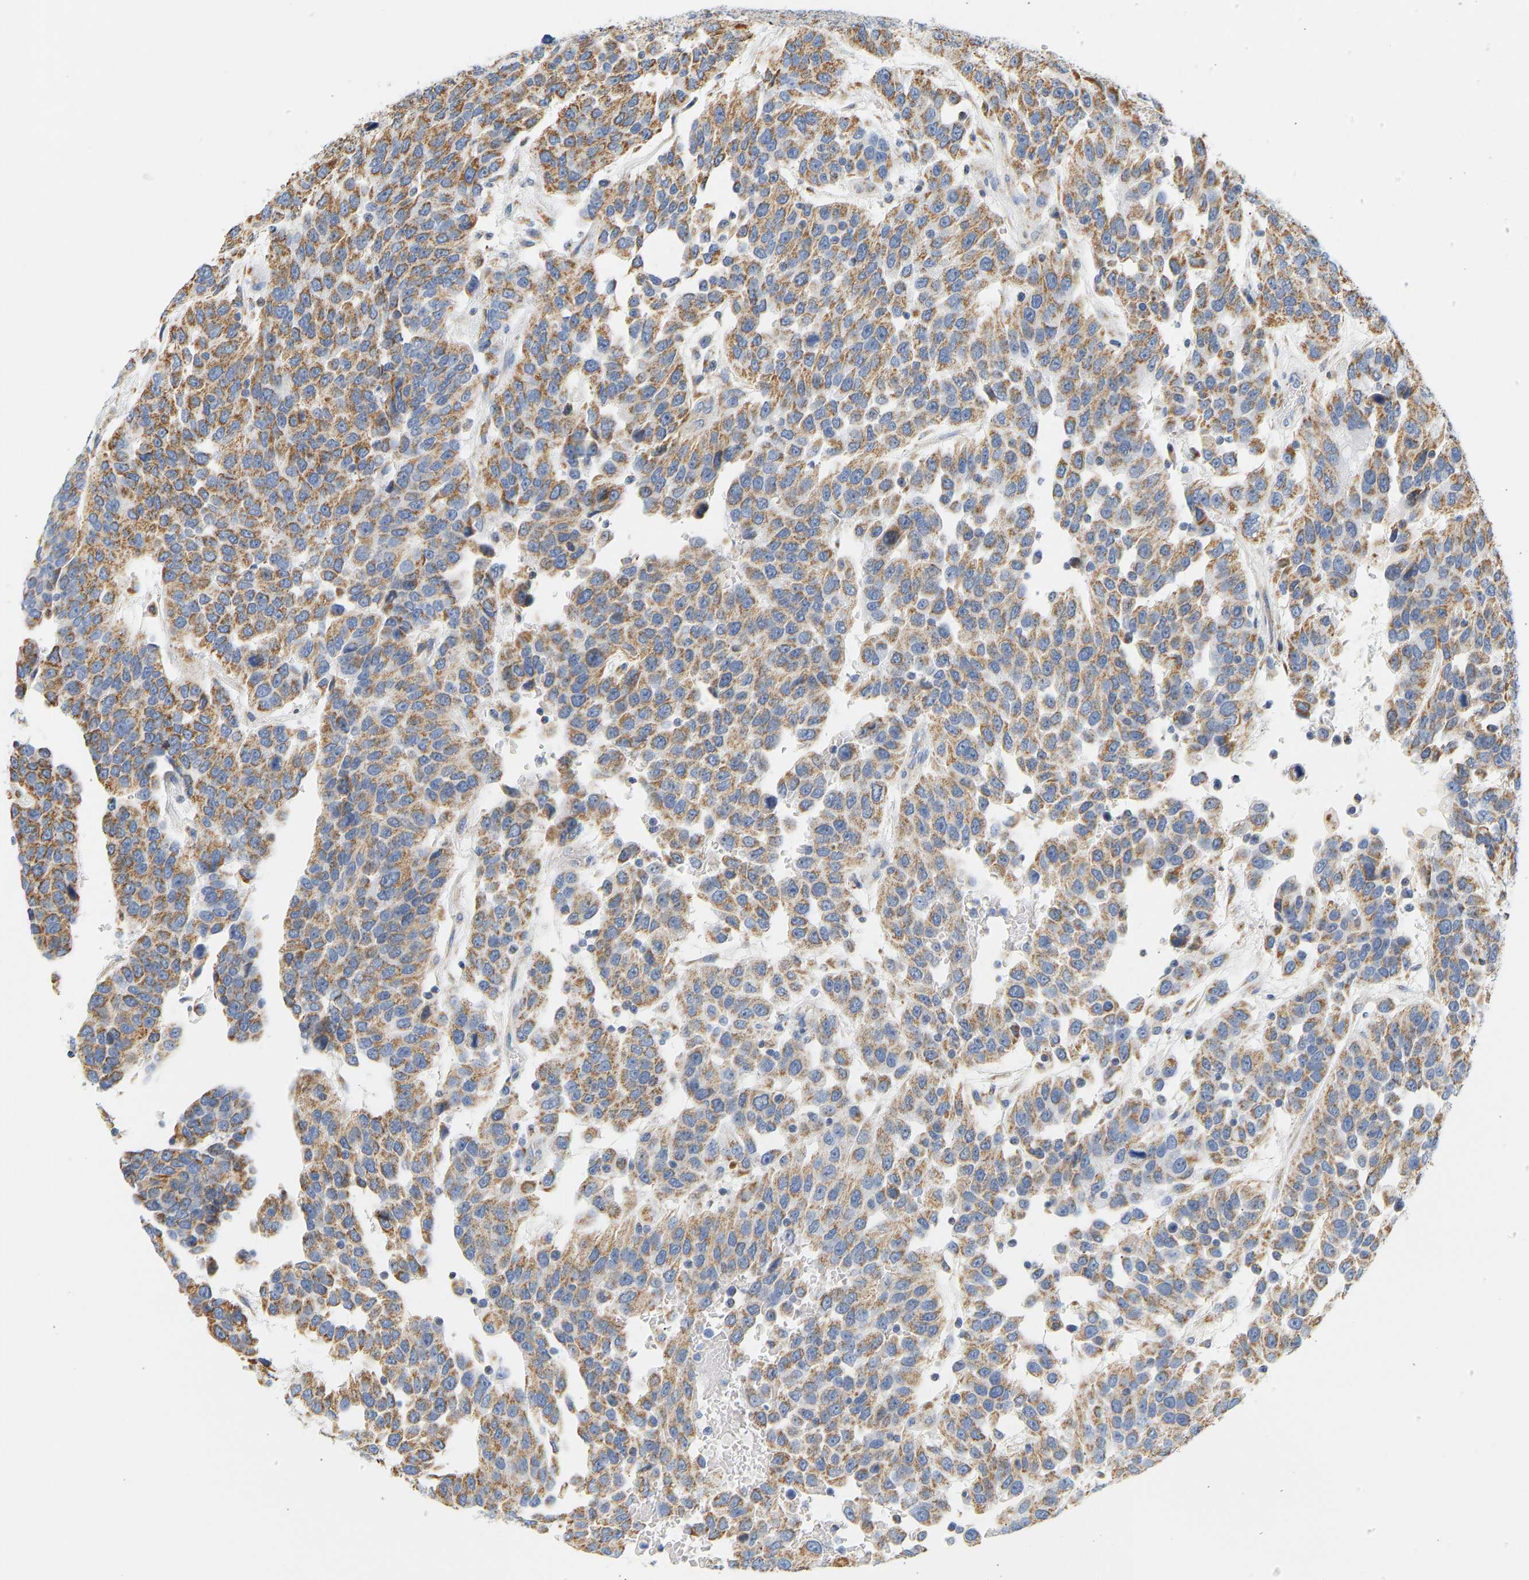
{"staining": {"intensity": "moderate", "quantity": ">75%", "location": "cytoplasmic/membranous"}, "tissue": "urothelial cancer", "cell_type": "Tumor cells", "image_type": "cancer", "snomed": [{"axis": "morphology", "description": "Urothelial carcinoma, High grade"}, {"axis": "topography", "description": "Urinary bladder"}], "caption": "The micrograph demonstrates staining of urothelial cancer, revealing moderate cytoplasmic/membranous protein positivity (brown color) within tumor cells. (brown staining indicates protein expression, while blue staining denotes nuclei).", "gene": "GRPEL2", "patient": {"sex": "female", "age": 80}}